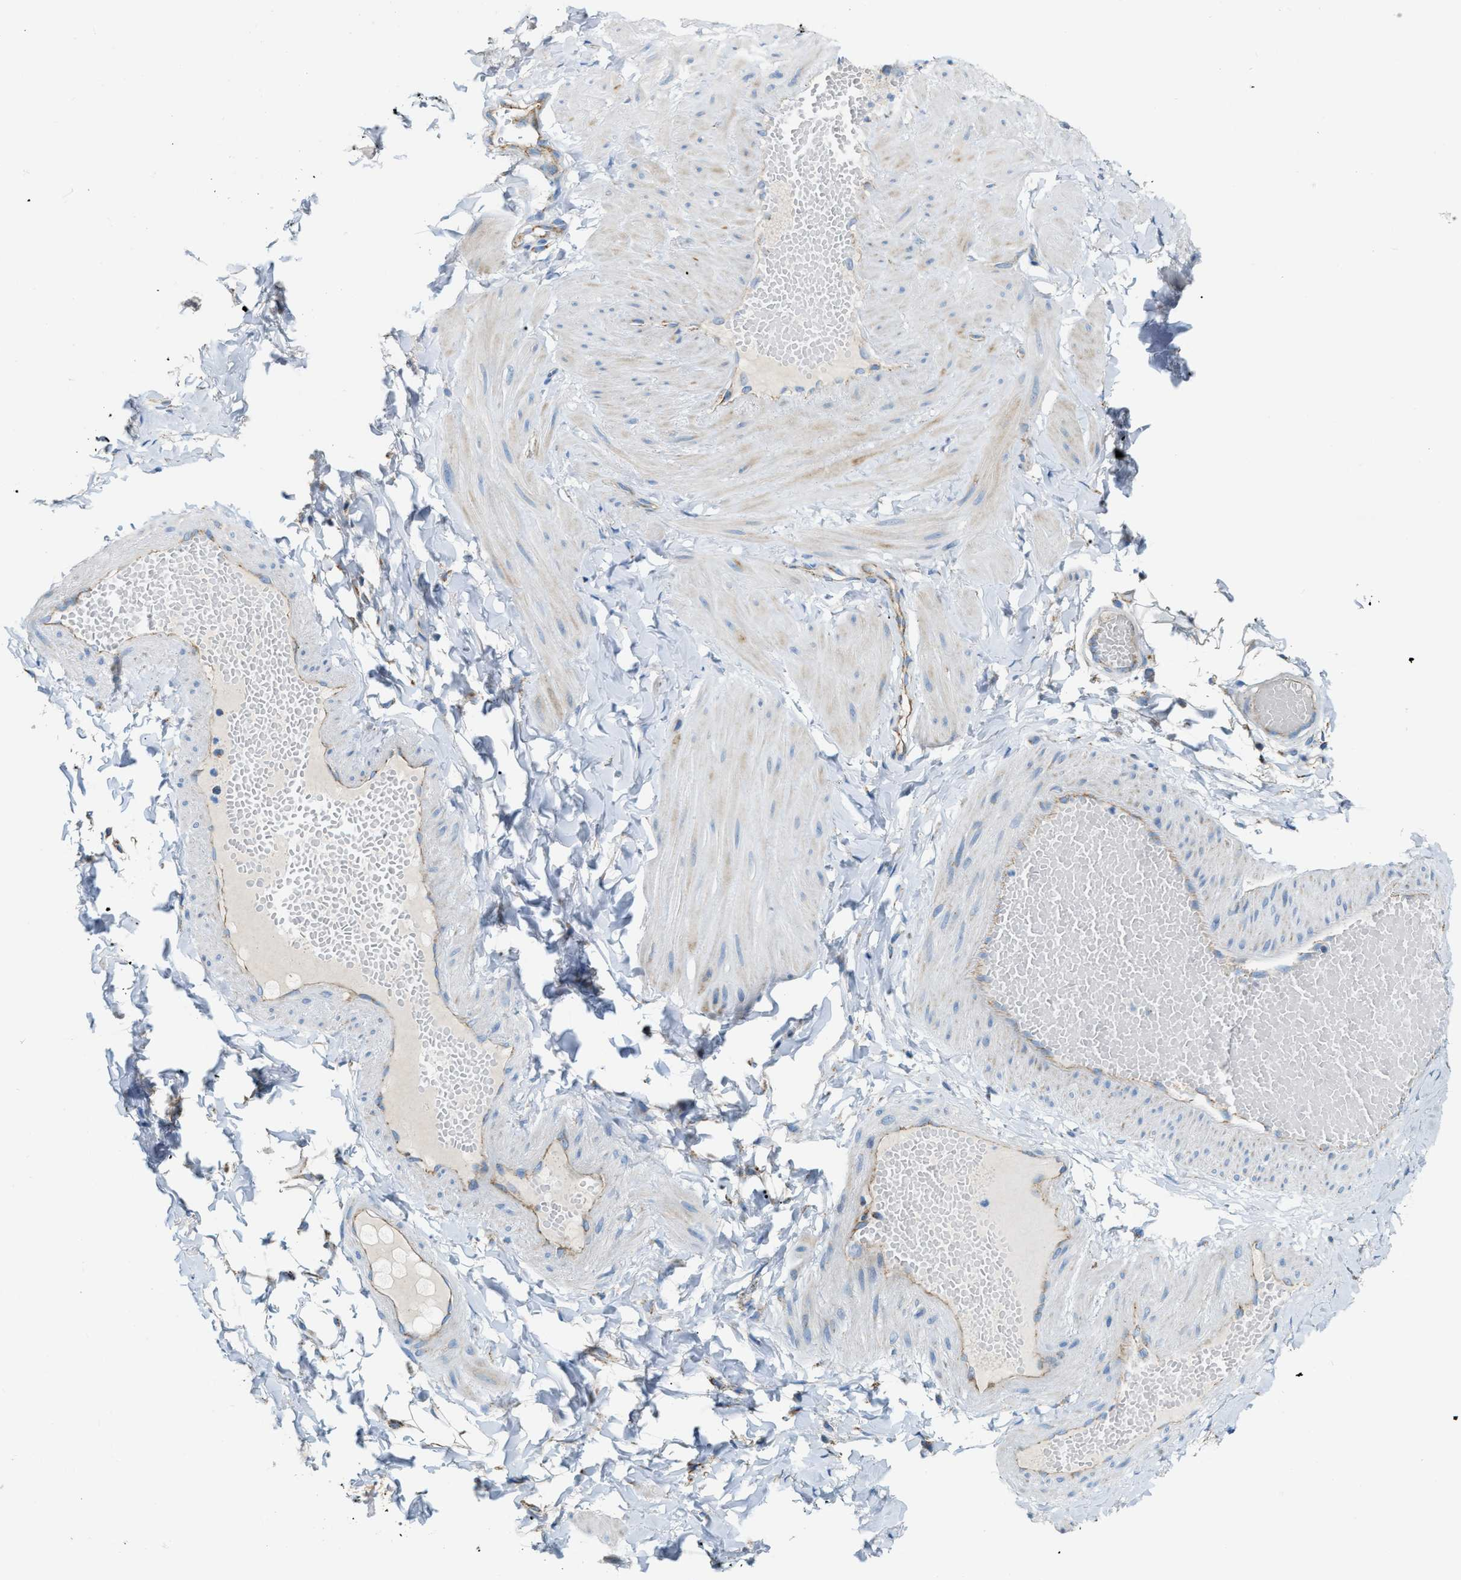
{"staining": {"intensity": "negative", "quantity": "none", "location": "none"}, "tissue": "adipose tissue", "cell_type": "Adipocytes", "image_type": "normal", "snomed": [{"axis": "morphology", "description": "Normal tissue, NOS"}, {"axis": "topography", "description": "Adipose tissue"}, {"axis": "topography", "description": "Vascular tissue"}, {"axis": "topography", "description": "Peripheral nerve tissue"}], "caption": "Micrograph shows no significant protein positivity in adipocytes of benign adipose tissue. (DAB IHC, high magnification).", "gene": "JADE1", "patient": {"sex": "male", "age": 25}}